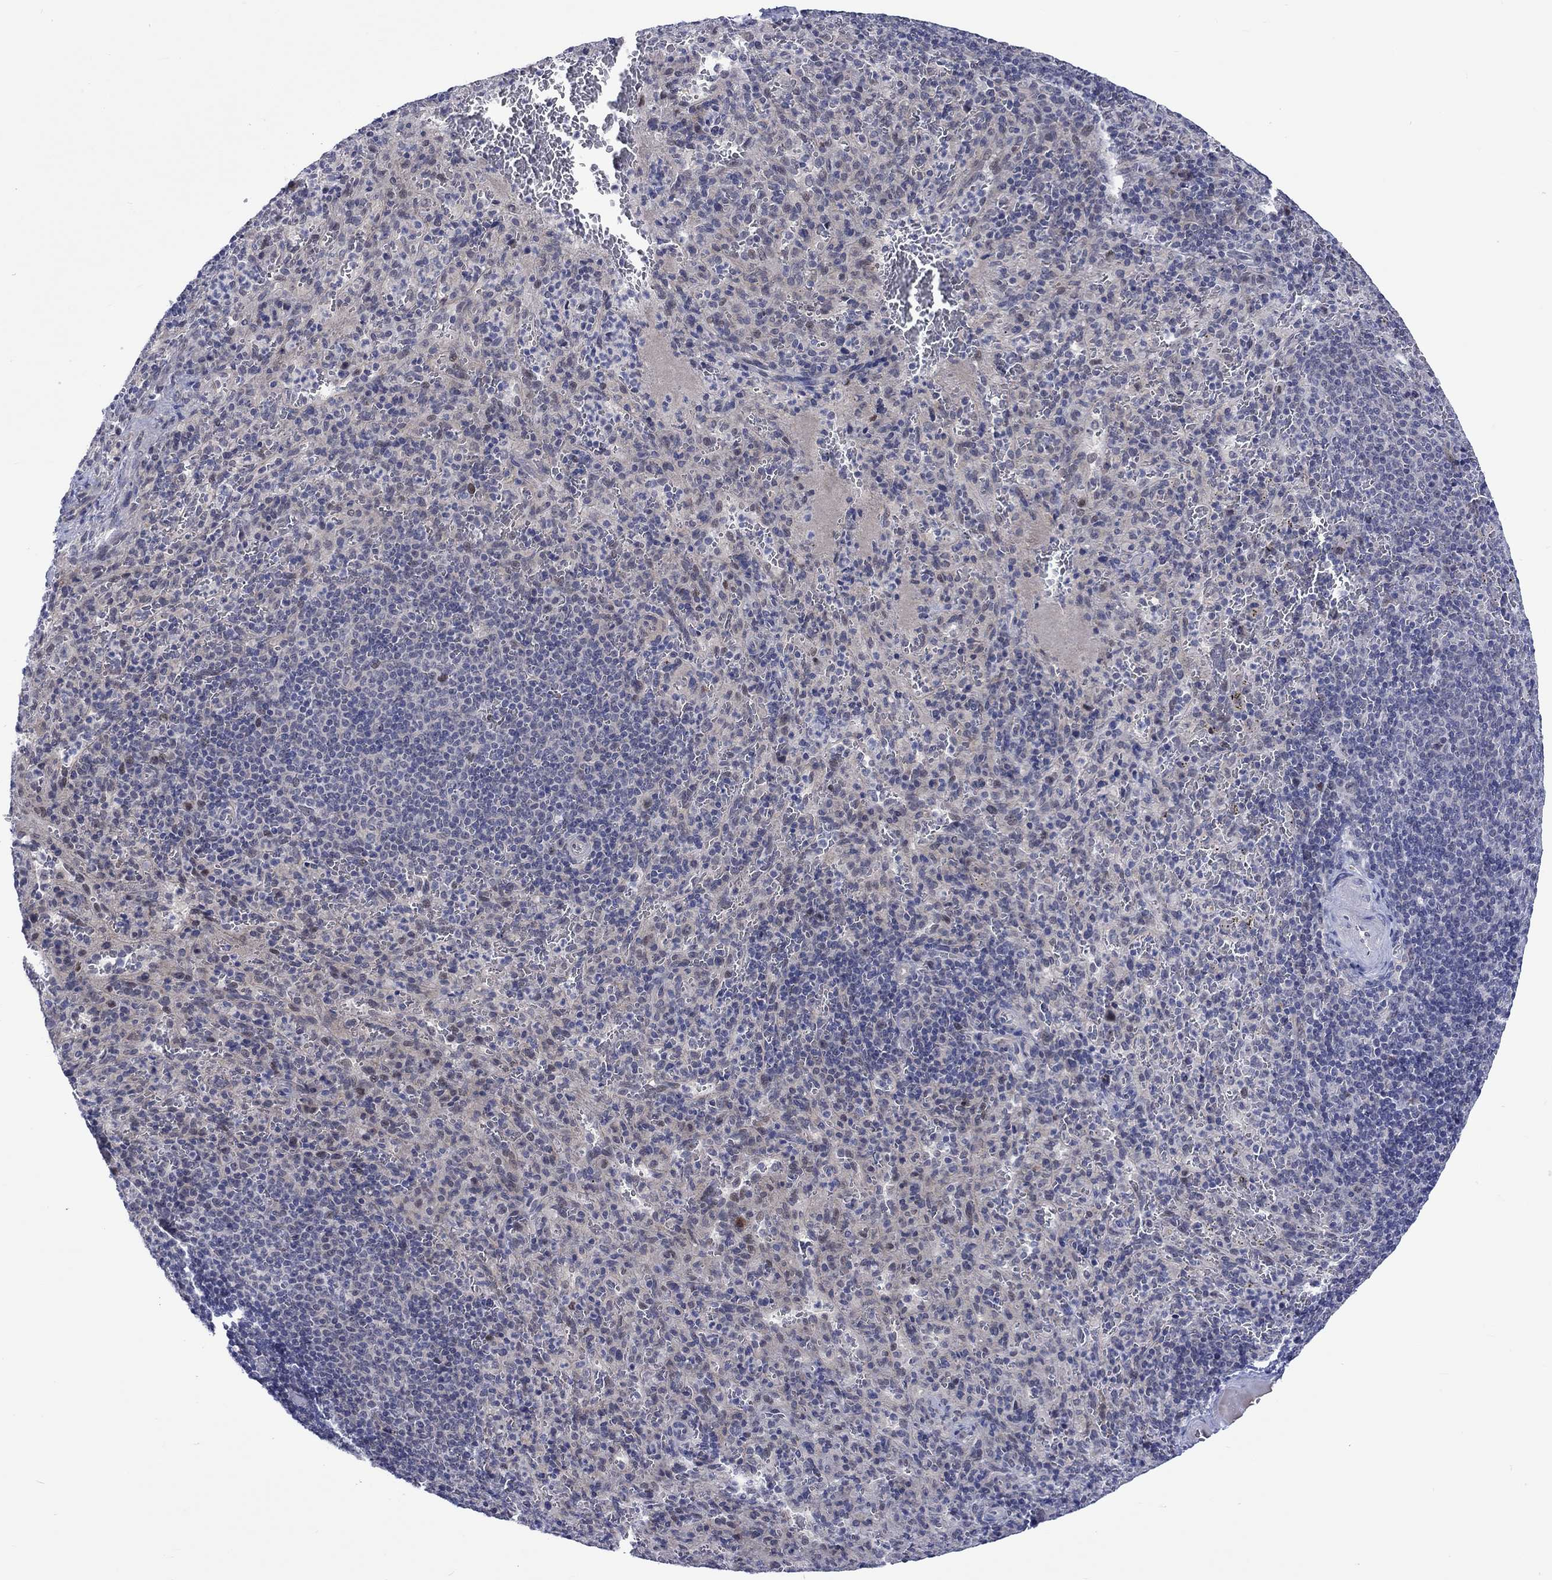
{"staining": {"intensity": "moderate", "quantity": "<25%", "location": "nuclear"}, "tissue": "spleen", "cell_type": "Cells in red pulp", "image_type": "normal", "snomed": [{"axis": "morphology", "description": "Normal tissue, NOS"}, {"axis": "topography", "description": "Spleen"}], "caption": "Immunohistochemistry (IHC) of benign spleen displays low levels of moderate nuclear positivity in approximately <25% of cells in red pulp. (DAB IHC with brightfield microscopy, high magnification).", "gene": "E2F8", "patient": {"sex": "male", "age": 57}}